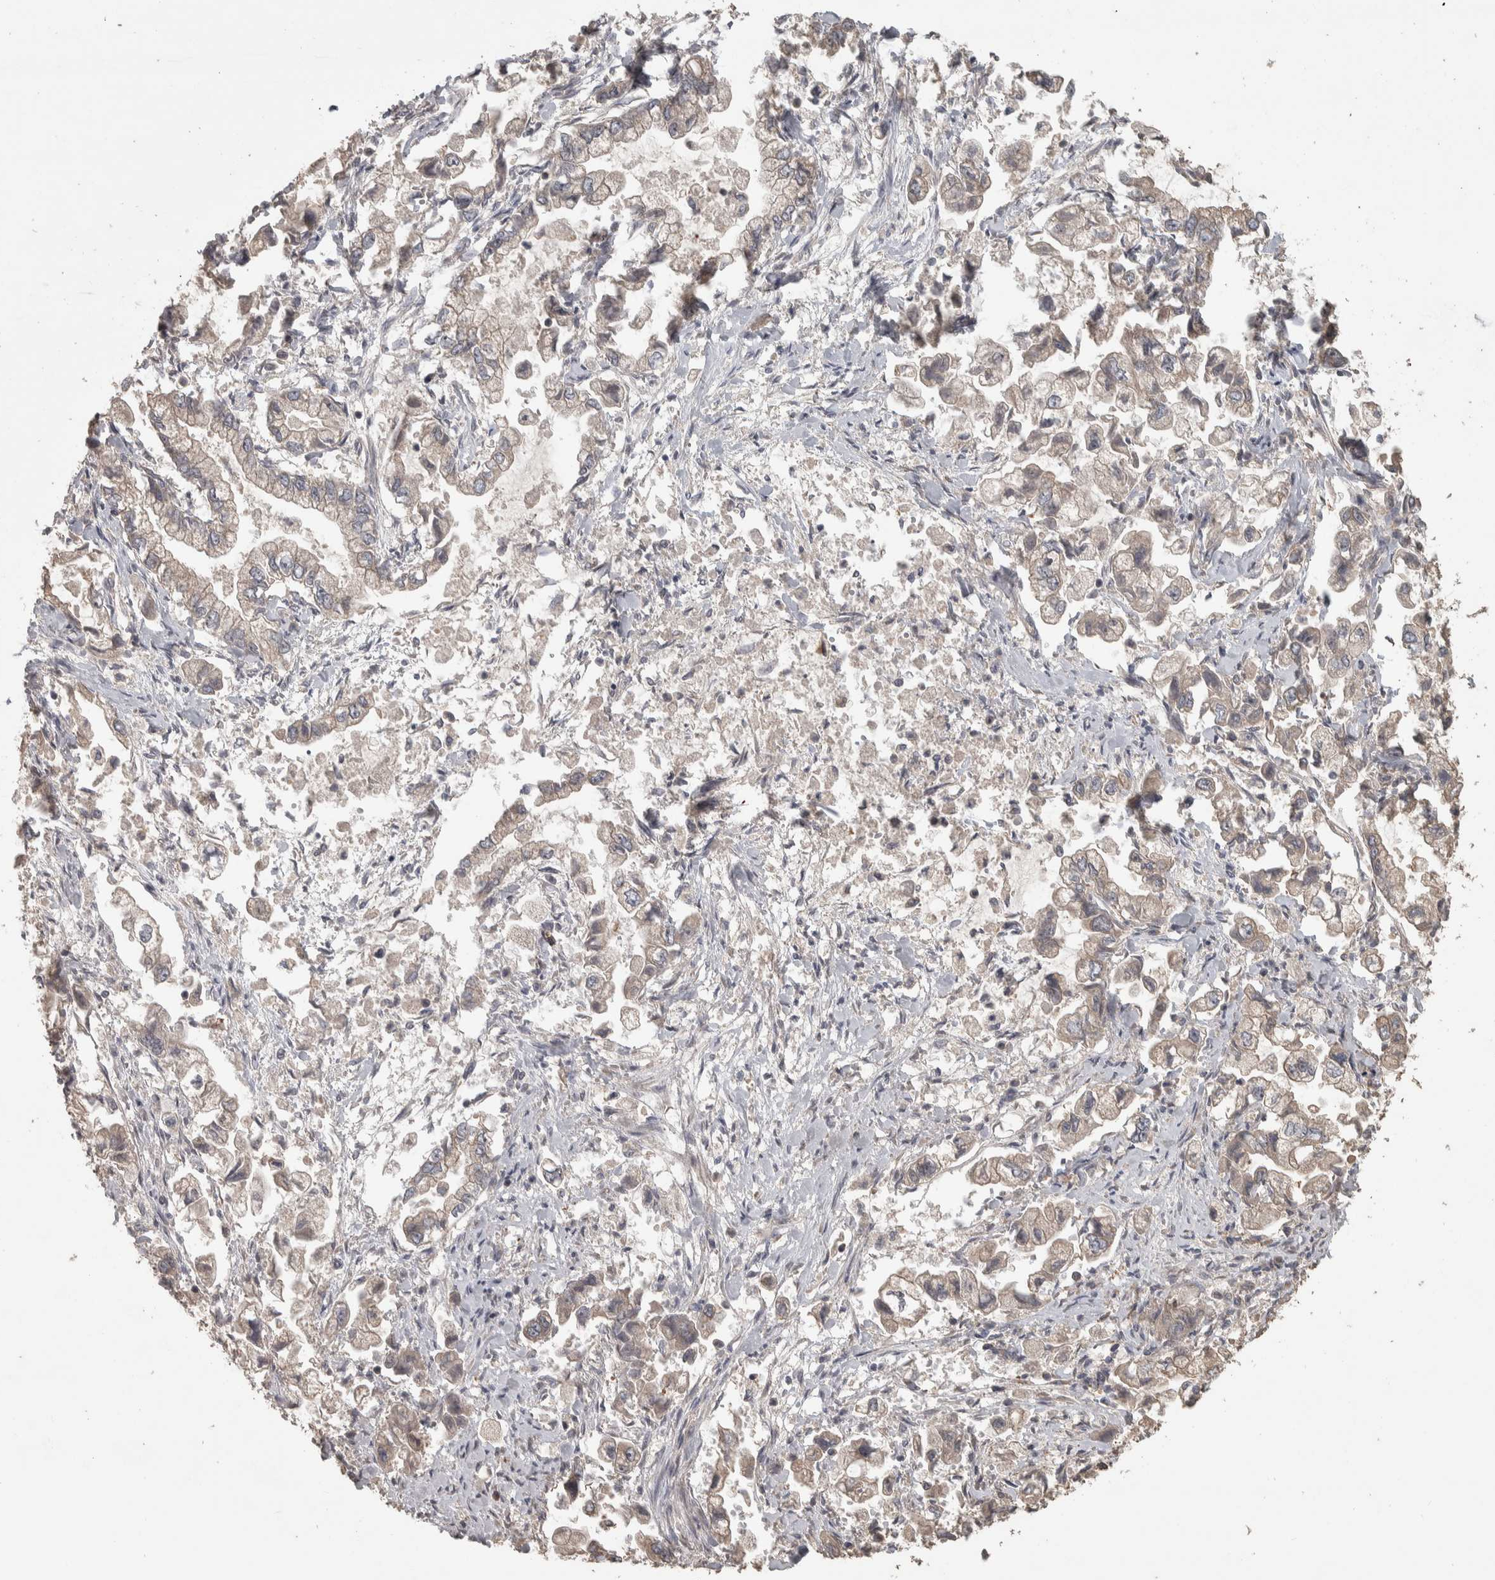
{"staining": {"intensity": "weak", "quantity": "25%-75%", "location": "cytoplasmic/membranous"}, "tissue": "stomach cancer", "cell_type": "Tumor cells", "image_type": "cancer", "snomed": [{"axis": "morphology", "description": "Normal tissue, NOS"}, {"axis": "morphology", "description": "Adenocarcinoma, NOS"}, {"axis": "topography", "description": "Stomach"}], "caption": "Tumor cells reveal low levels of weak cytoplasmic/membranous expression in approximately 25%-75% of cells in stomach cancer (adenocarcinoma). The staining was performed using DAB to visualize the protein expression in brown, while the nuclei were stained in blue with hematoxylin (Magnification: 20x).", "gene": "ERAL1", "patient": {"sex": "male", "age": 62}}